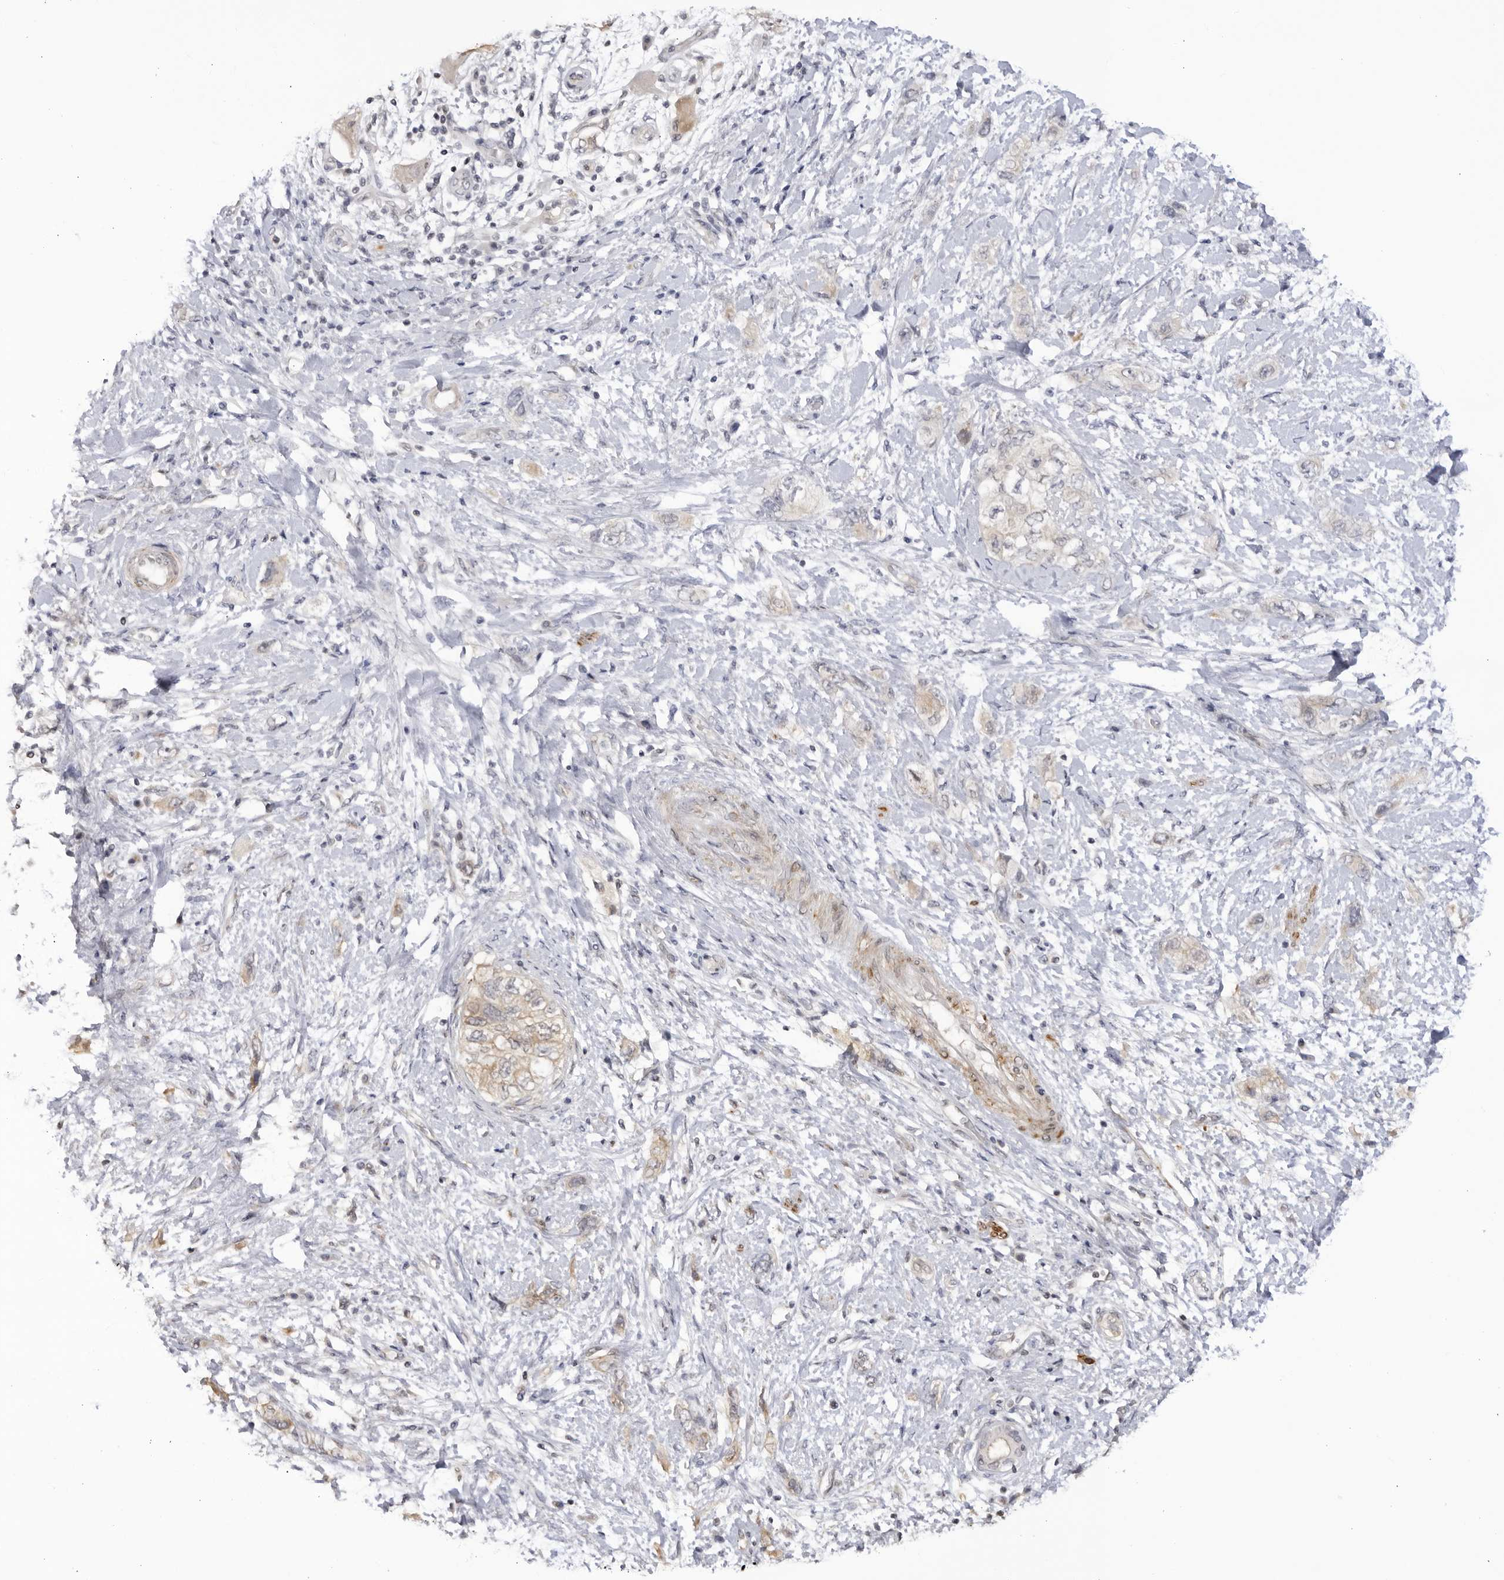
{"staining": {"intensity": "weak", "quantity": "25%-75%", "location": "cytoplasmic/membranous"}, "tissue": "pancreatic cancer", "cell_type": "Tumor cells", "image_type": "cancer", "snomed": [{"axis": "morphology", "description": "Adenocarcinoma, NOS"}, {"axis": "topography", "description": "Pancreas"}], "caption": "Protein staining by immunohistochemistry (IHC) demonstrates weak cytoplasmic/membranous expression in about 25%-75% of tumor cells in pancreatic cancer (adenocarcinoma). Ihc stains the protein of interest in brown and the nuclei are stained blue.", "gene": "CNBD1", "patient": {"sex": "female", "age": 73}}